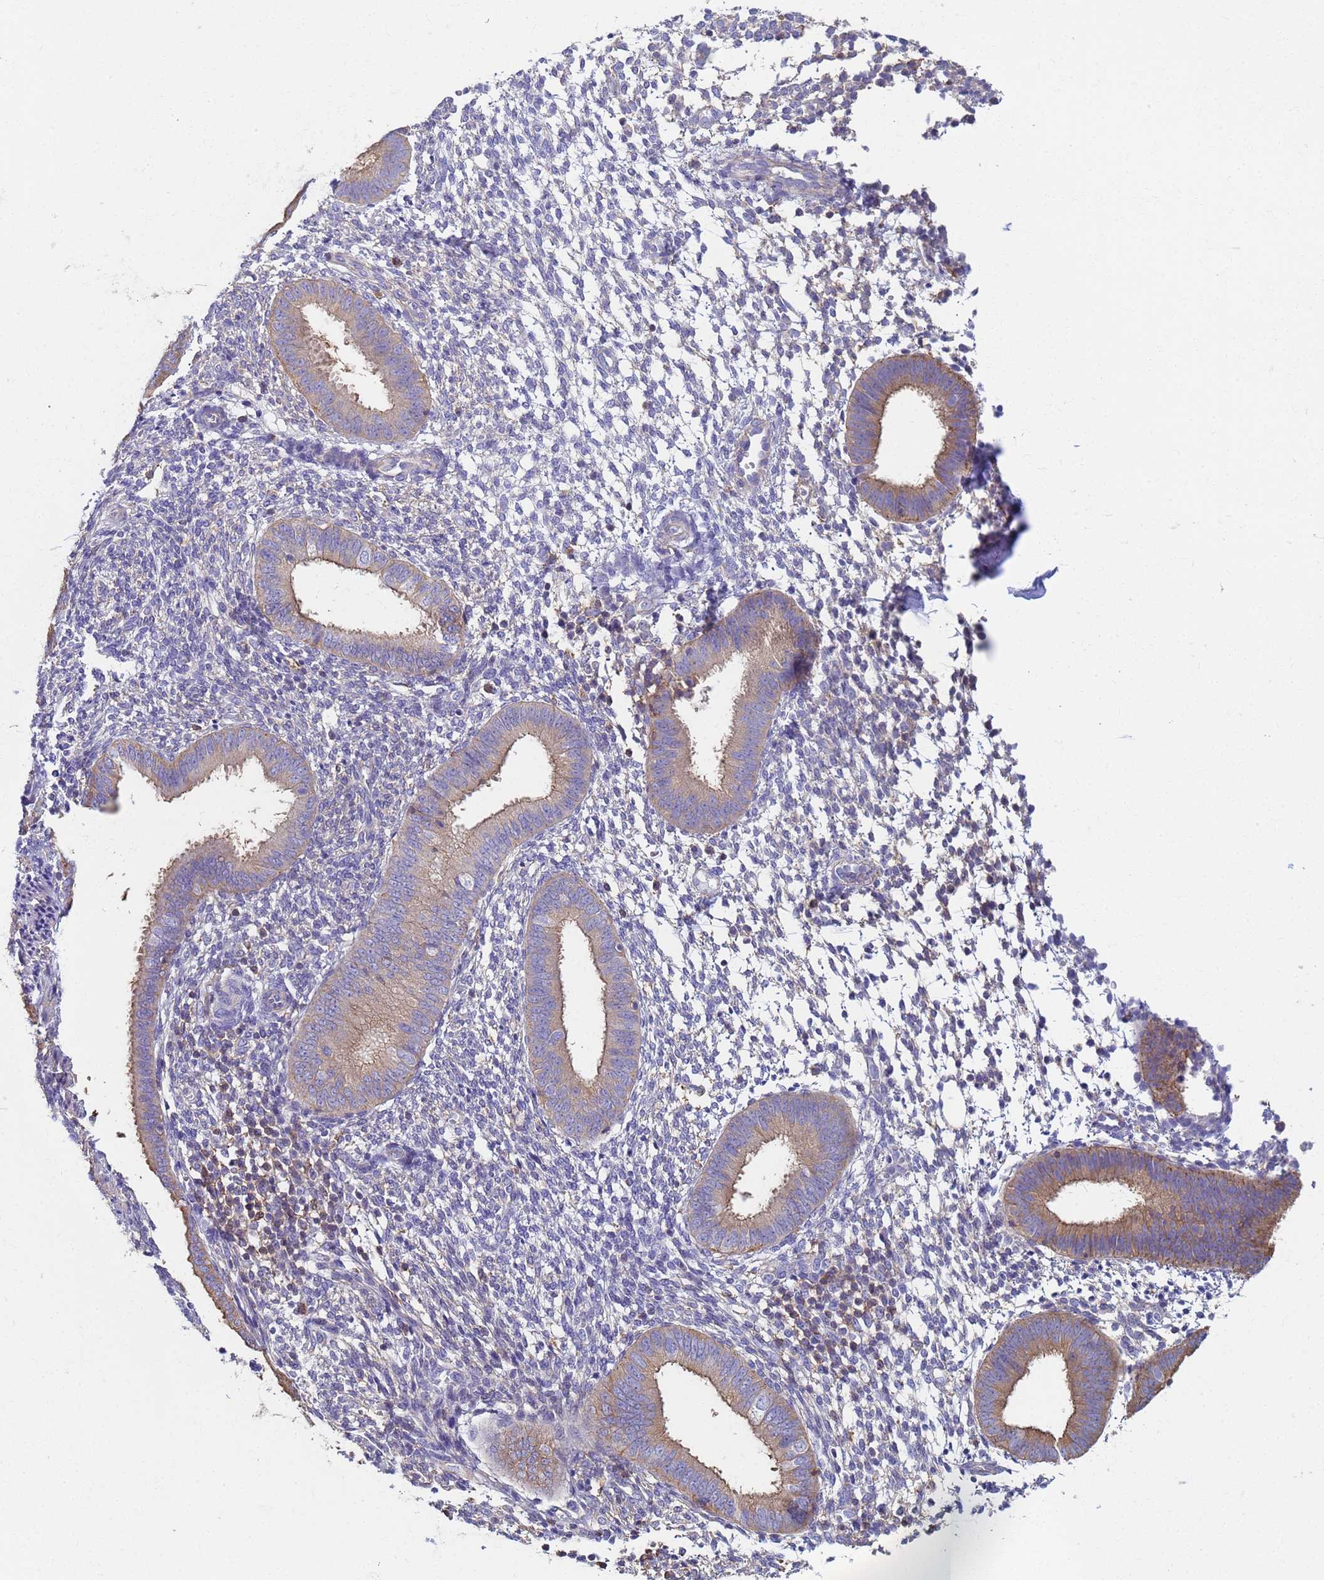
{"staining": {"intensity": "negative", "quantity": "none", "location": "none"}, "tissue": "endometrium", "cell_type": "Cells in endometrial stroma", "image_type": "normal", "snomed": [{"axis": "morphology", "description": "Normal tissue, NOS"}, {"axis": "topography", "description": "Uterus"}, {"axis": "topography", "description": "Endometrium"}], "caption": "Immunohistochemical staining of normal endometrium reveals no significant positivity in cells in endometrial stroma.", "gene": "ZNG1A", "patient": {"sex": "female", "age": 48}}